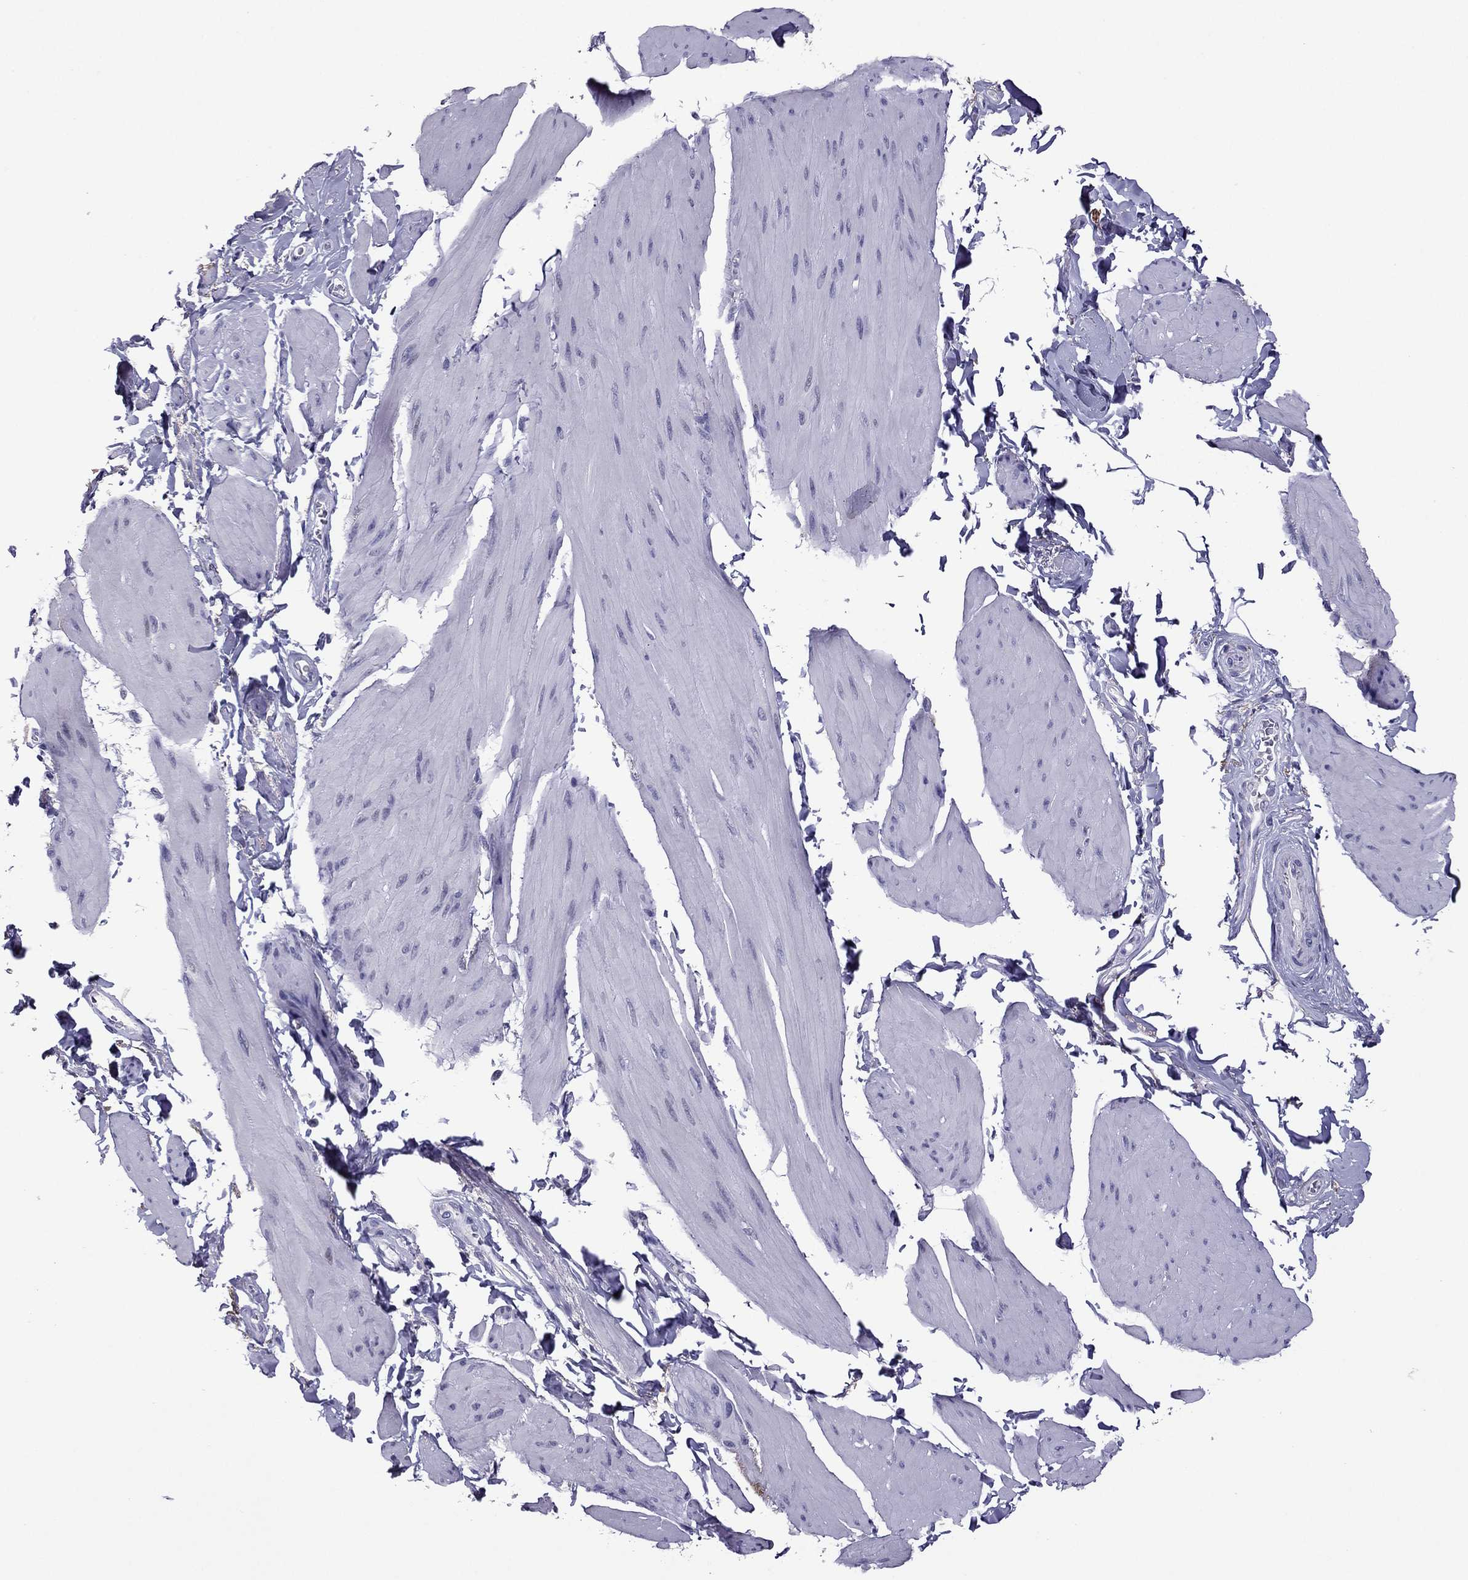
{"staining": {"intensity": "negative", "quantity": "none", "location": "none"}, "tissue": "smooth muscle", "cell_type": "Smooth muscle cells", "image_type": "normal", "snomed": [{"axis": "morphology", "description": "Normal tissue, NOS"}, {"axis": "topography", "description": "Adipose tissue"}, {"axis": "topography", "description": "Smooth muscle"}, {"axis": "topography", "description": "Peripheral nerve tissue"}], "caption": "Protein analysis of unremarkable smooth muscle reveals no significant positivity in smooth muscle cells. (DAB immunohistochemistry (IHC), high magnification).", "gene": "MYLK3", "patient": {"sex": "male", "age": 83}}